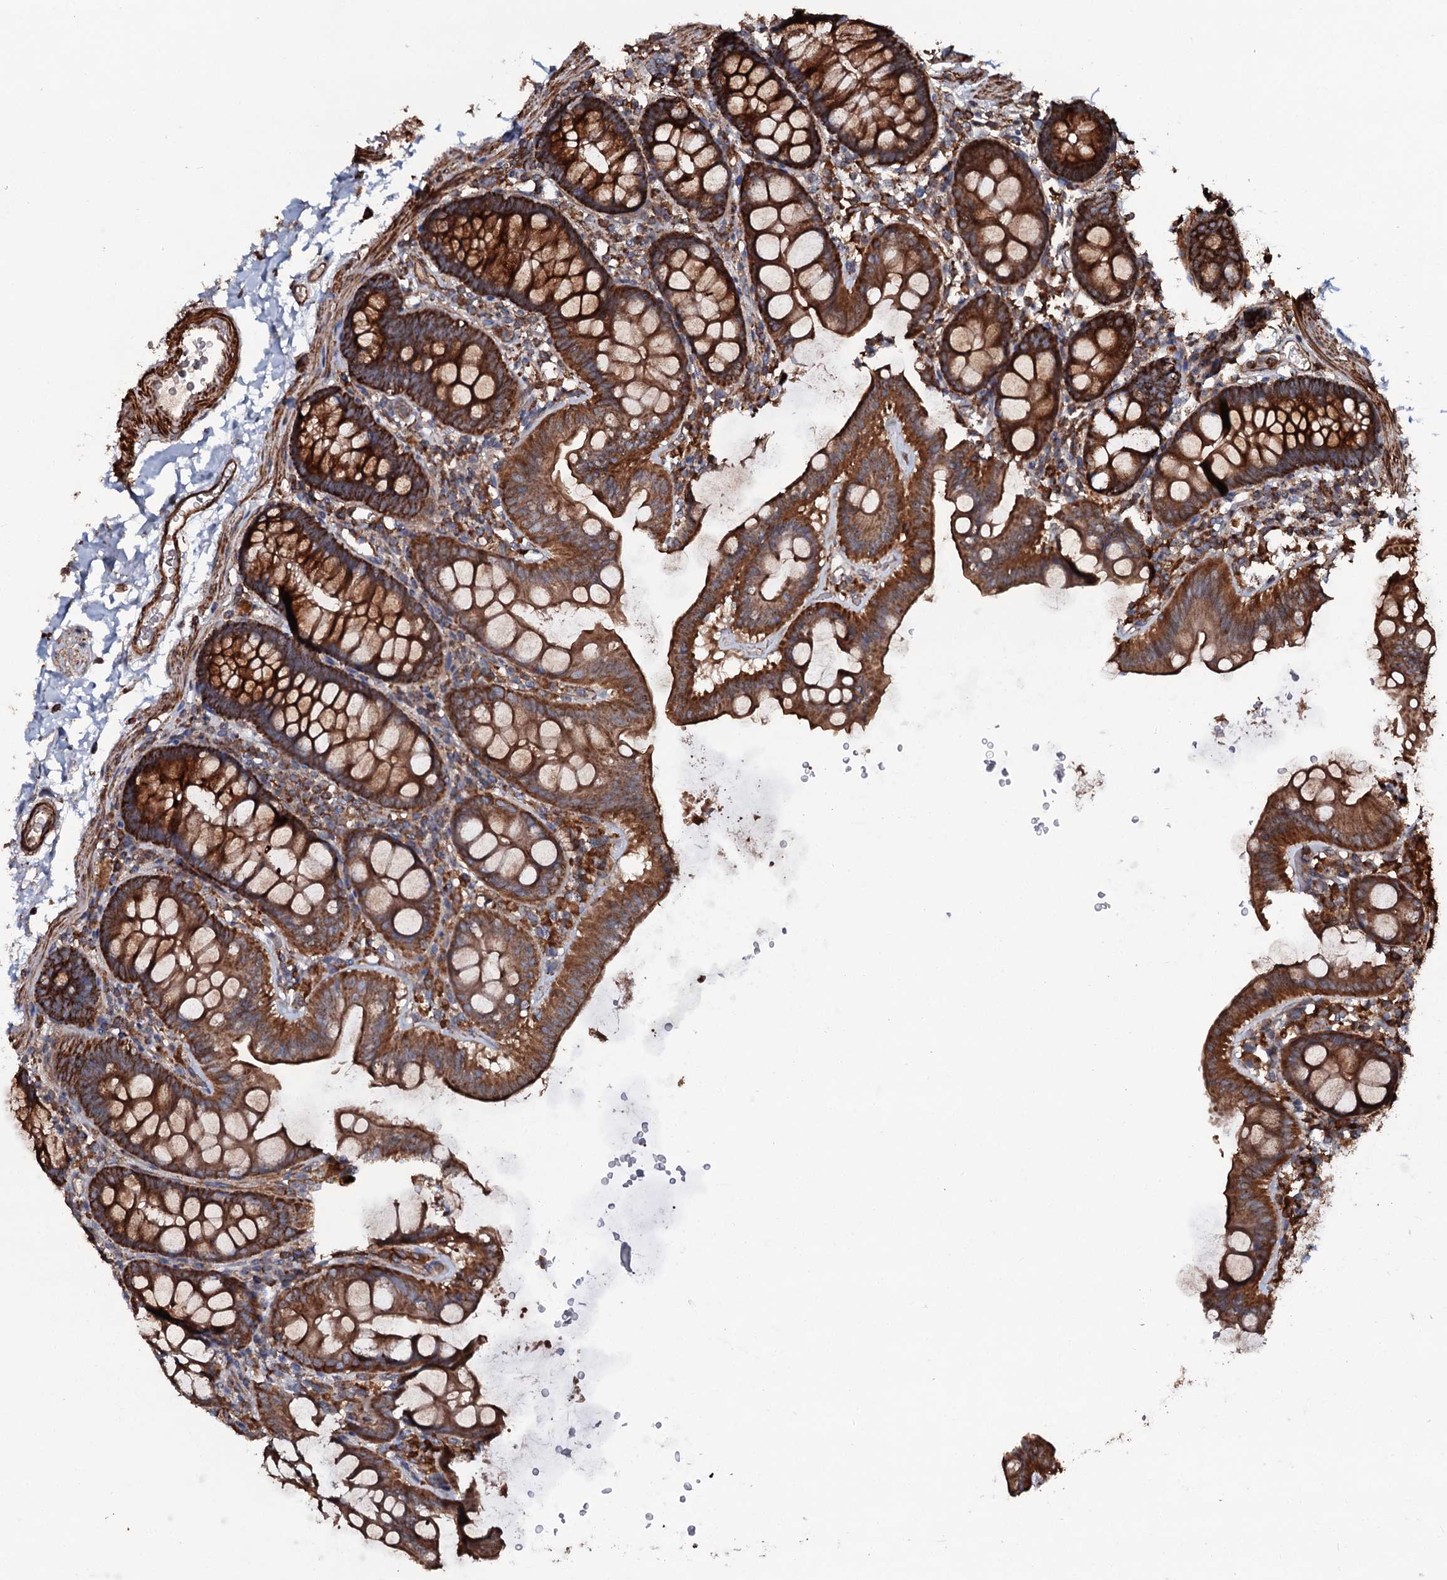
{"staining": {"intensity": "strong", "quantity": ">75%", "location": "cytoplasmic/membranous"}, "tissue": "colon", "cell_type": "Endothelial cells", "image_type": "normal", "snomed": [{"axis": "morphology", "description": "Normal tissue, NOS"}, {"axis": "topography", "description": "Colon"}], "caption": "Immunohistochemical staining of benign human colon reveals >75% levels of strong cytoplasmic/membranous protein positivity in about >75% of endothelial cells. (brown staining indicates protein expression, while blue staining denotes nuclei).", "gene": "VWA8", "patient": {"sex": "male", "age": 75}}